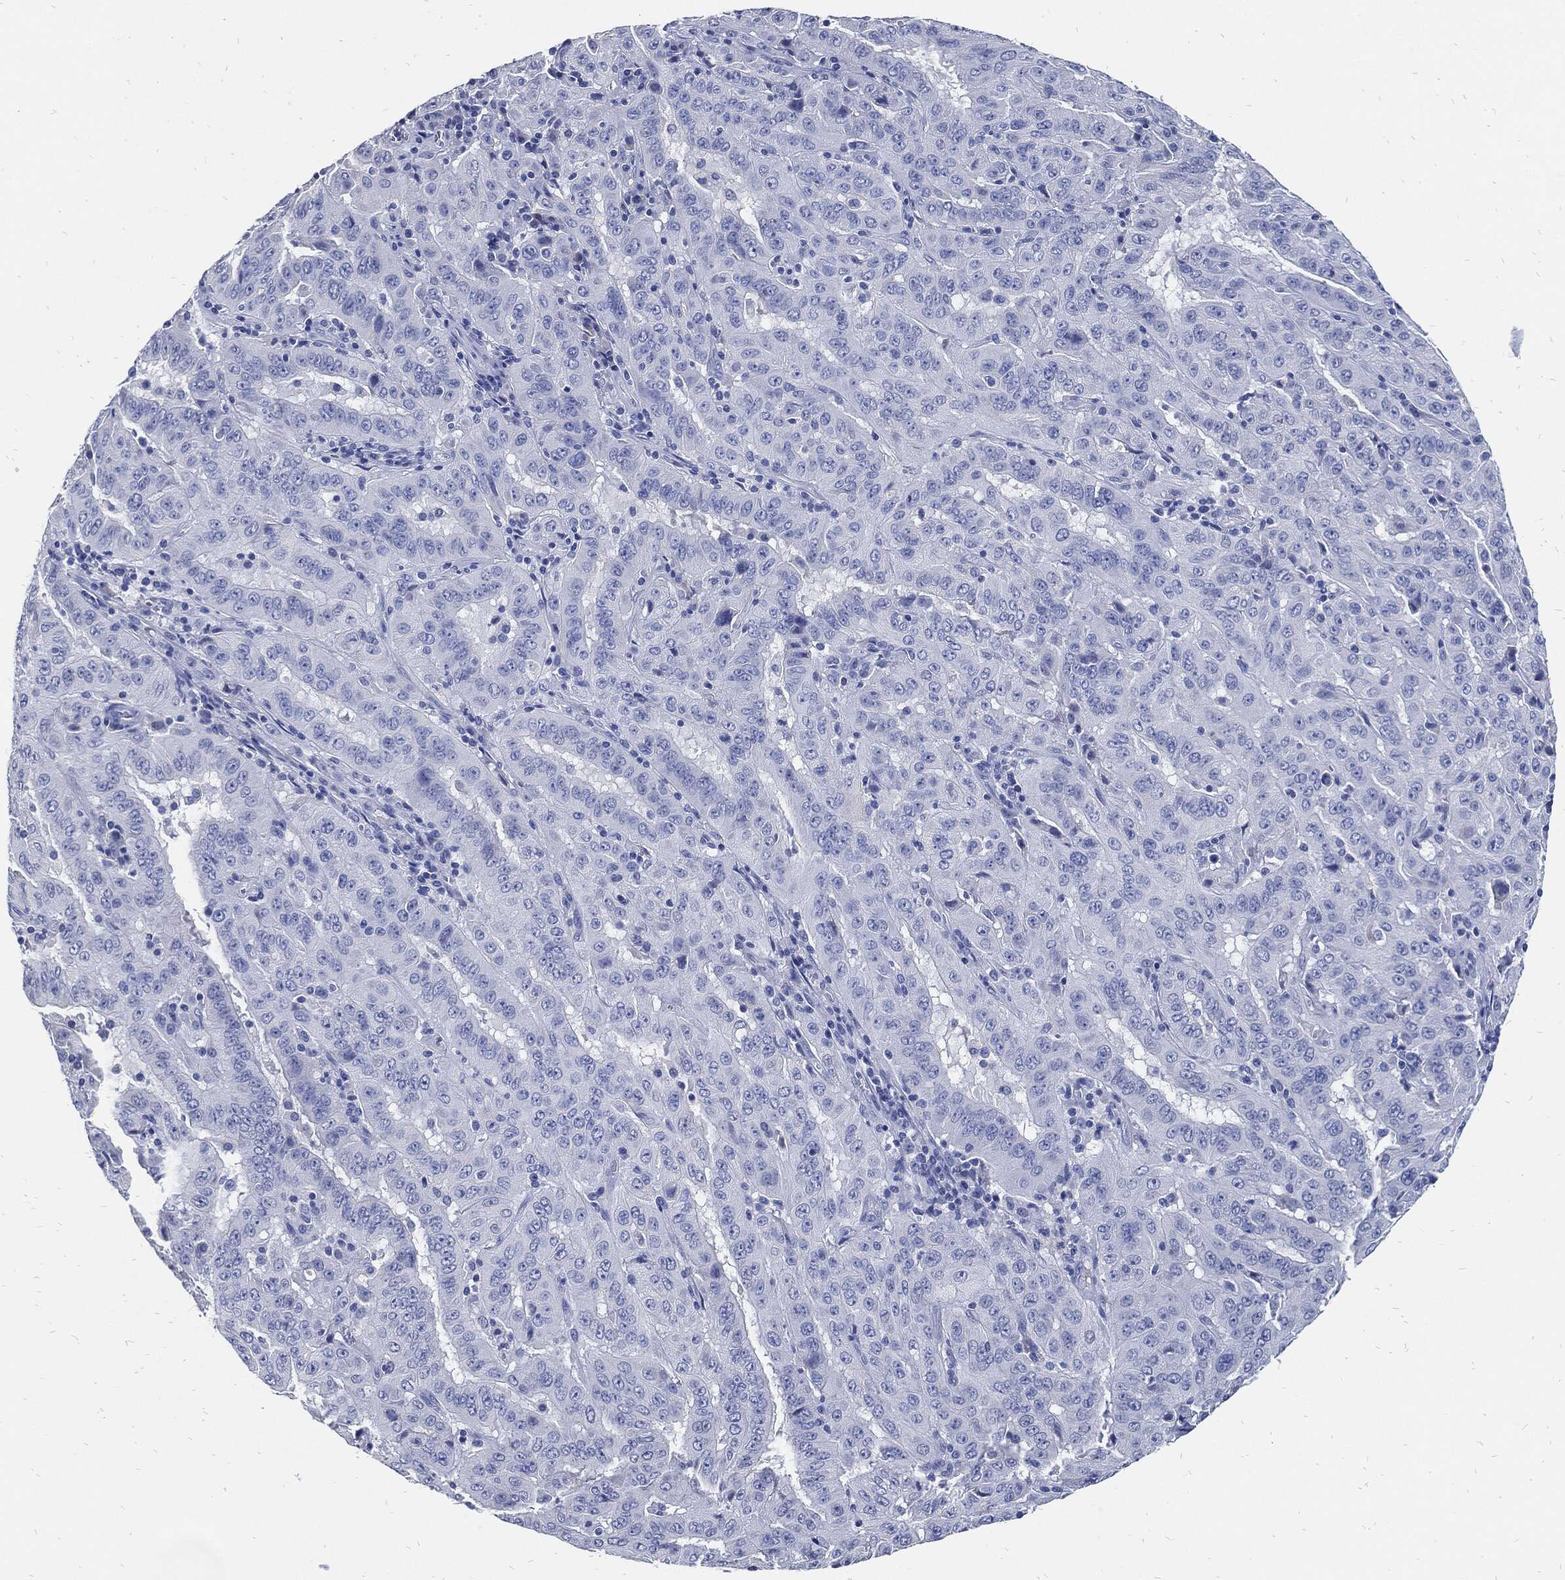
{"staining": {"intensity": "negative", "quantity": "none", "location": "none"}, "tissue": "pancreatic cancer", "cell_type": "Tumor cells", "image_type": "cancer", "snomed": [{"axis": "morphology", "description": "Adenocarcinoma, NOS"}, {"axis": "topography", "description": "Pancreas"}], "caption": "IHC micrograph of adenocarcinoma (pancreatic) stained for a protein (brown), which shows no positivity in tumor cells.", "gene": "FABP4", "patient": {"sex": "male", "age": 63}}